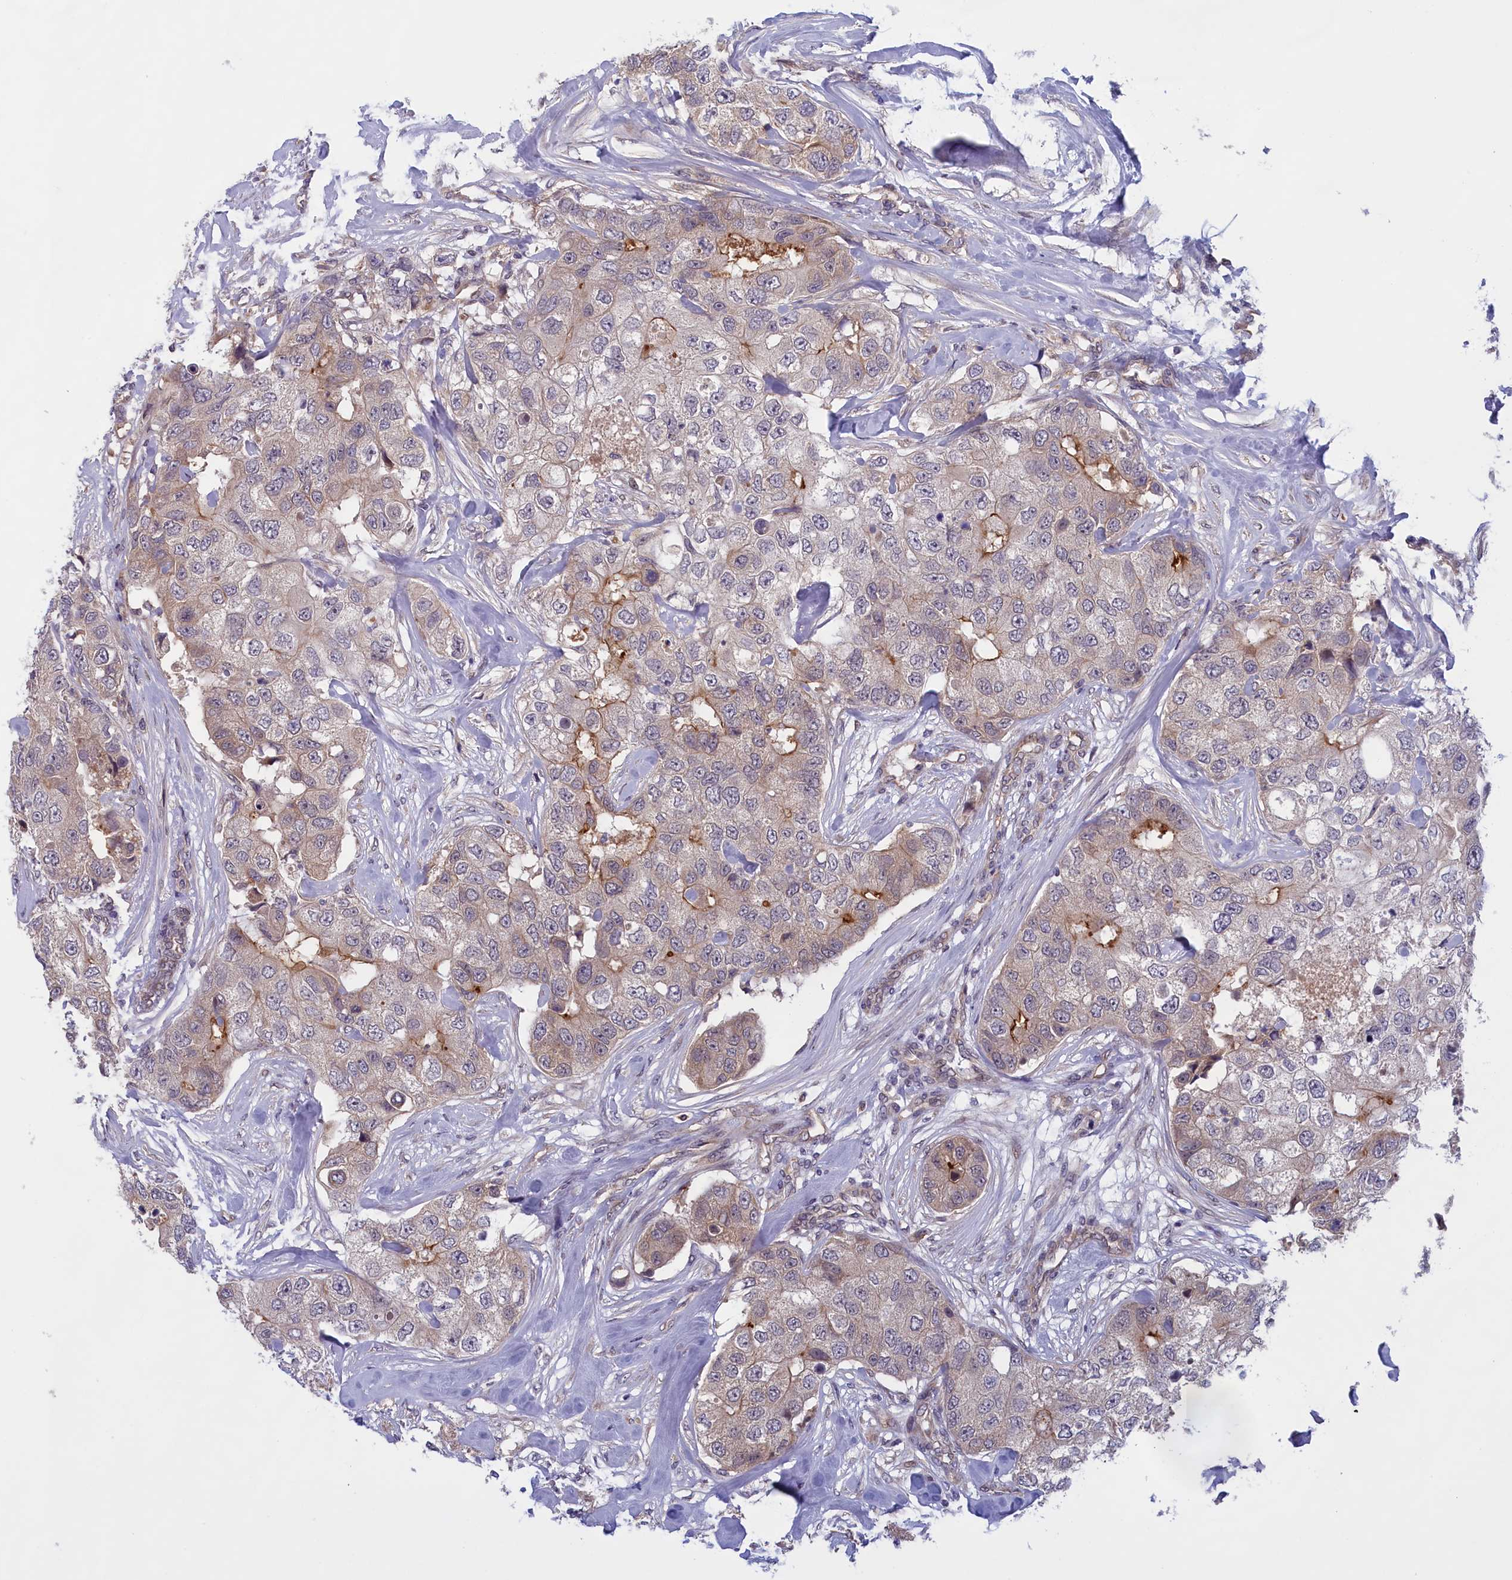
{"staining": {"intensity": "moderate", "quantity": "<25%", "location": "cytoplasmic/membranous"}, "tissue": "breast cancer", "cell_type": "Tumor cells", "image_type": "cancer", "snomed": [{"axis": "morphology", "description": "Duct carcinoma"}, {"axis": "topography", "description": "Breast"}], "caption": "This is an image of immunohistochemistry (IHC) staining of breast cancer, which shows moderate staining in the cytoplasmic/membranous of tumor cells.", "gene": "IGFALS", "patient": {"sex": "female", "age": 62}}